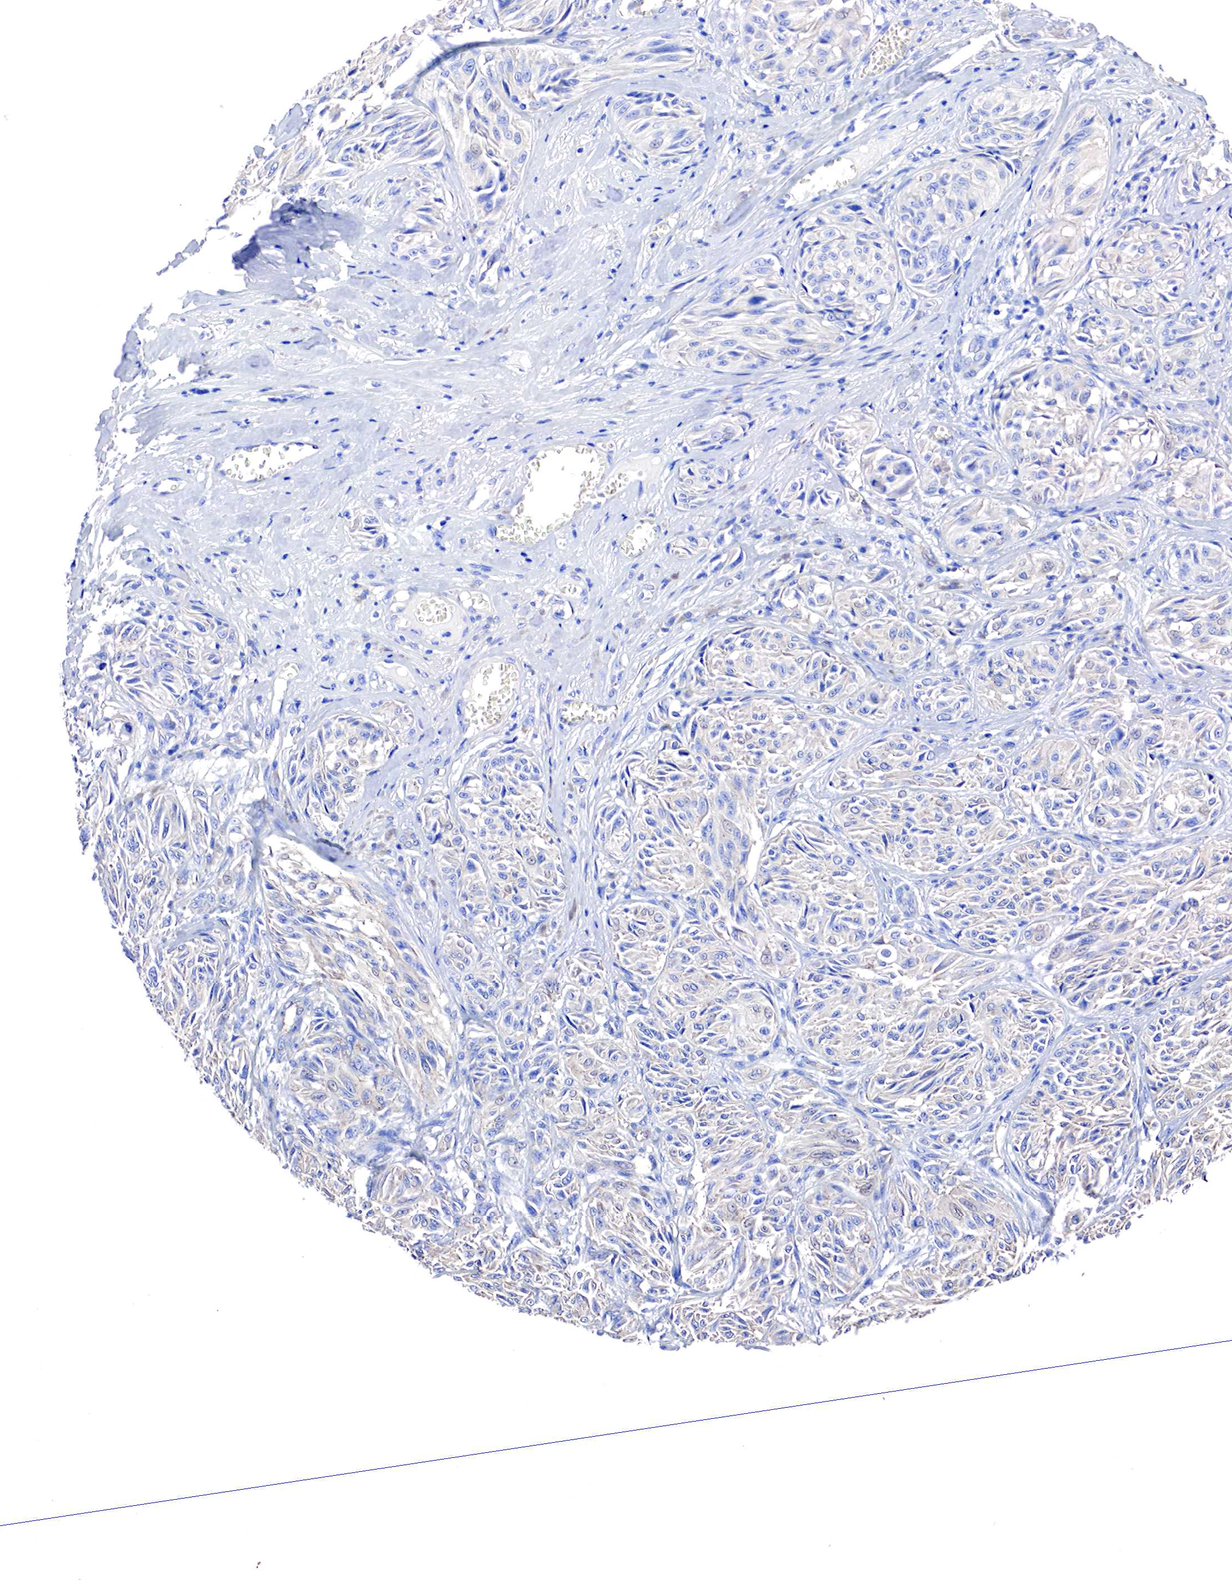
{"staining": {"intensity": "weak", "quantity": "<25%", "location": "cytoplasmic/membranous"}, "tissue": "melanoma", "cell_type": "Tumor cells", "image_type": "cancer", "snomed": [{"axis": "morphology", "description": "Malignant melanoma, NOS"}, {"axis": "topography", "description": "Skin"}], "caption": "An immunohistochemistry histopathology image of melanoma is shown. There is no staining in tumor cells of melanoma.", "gene": "RDX", "patient": {"sex": "male", "age": 54}}